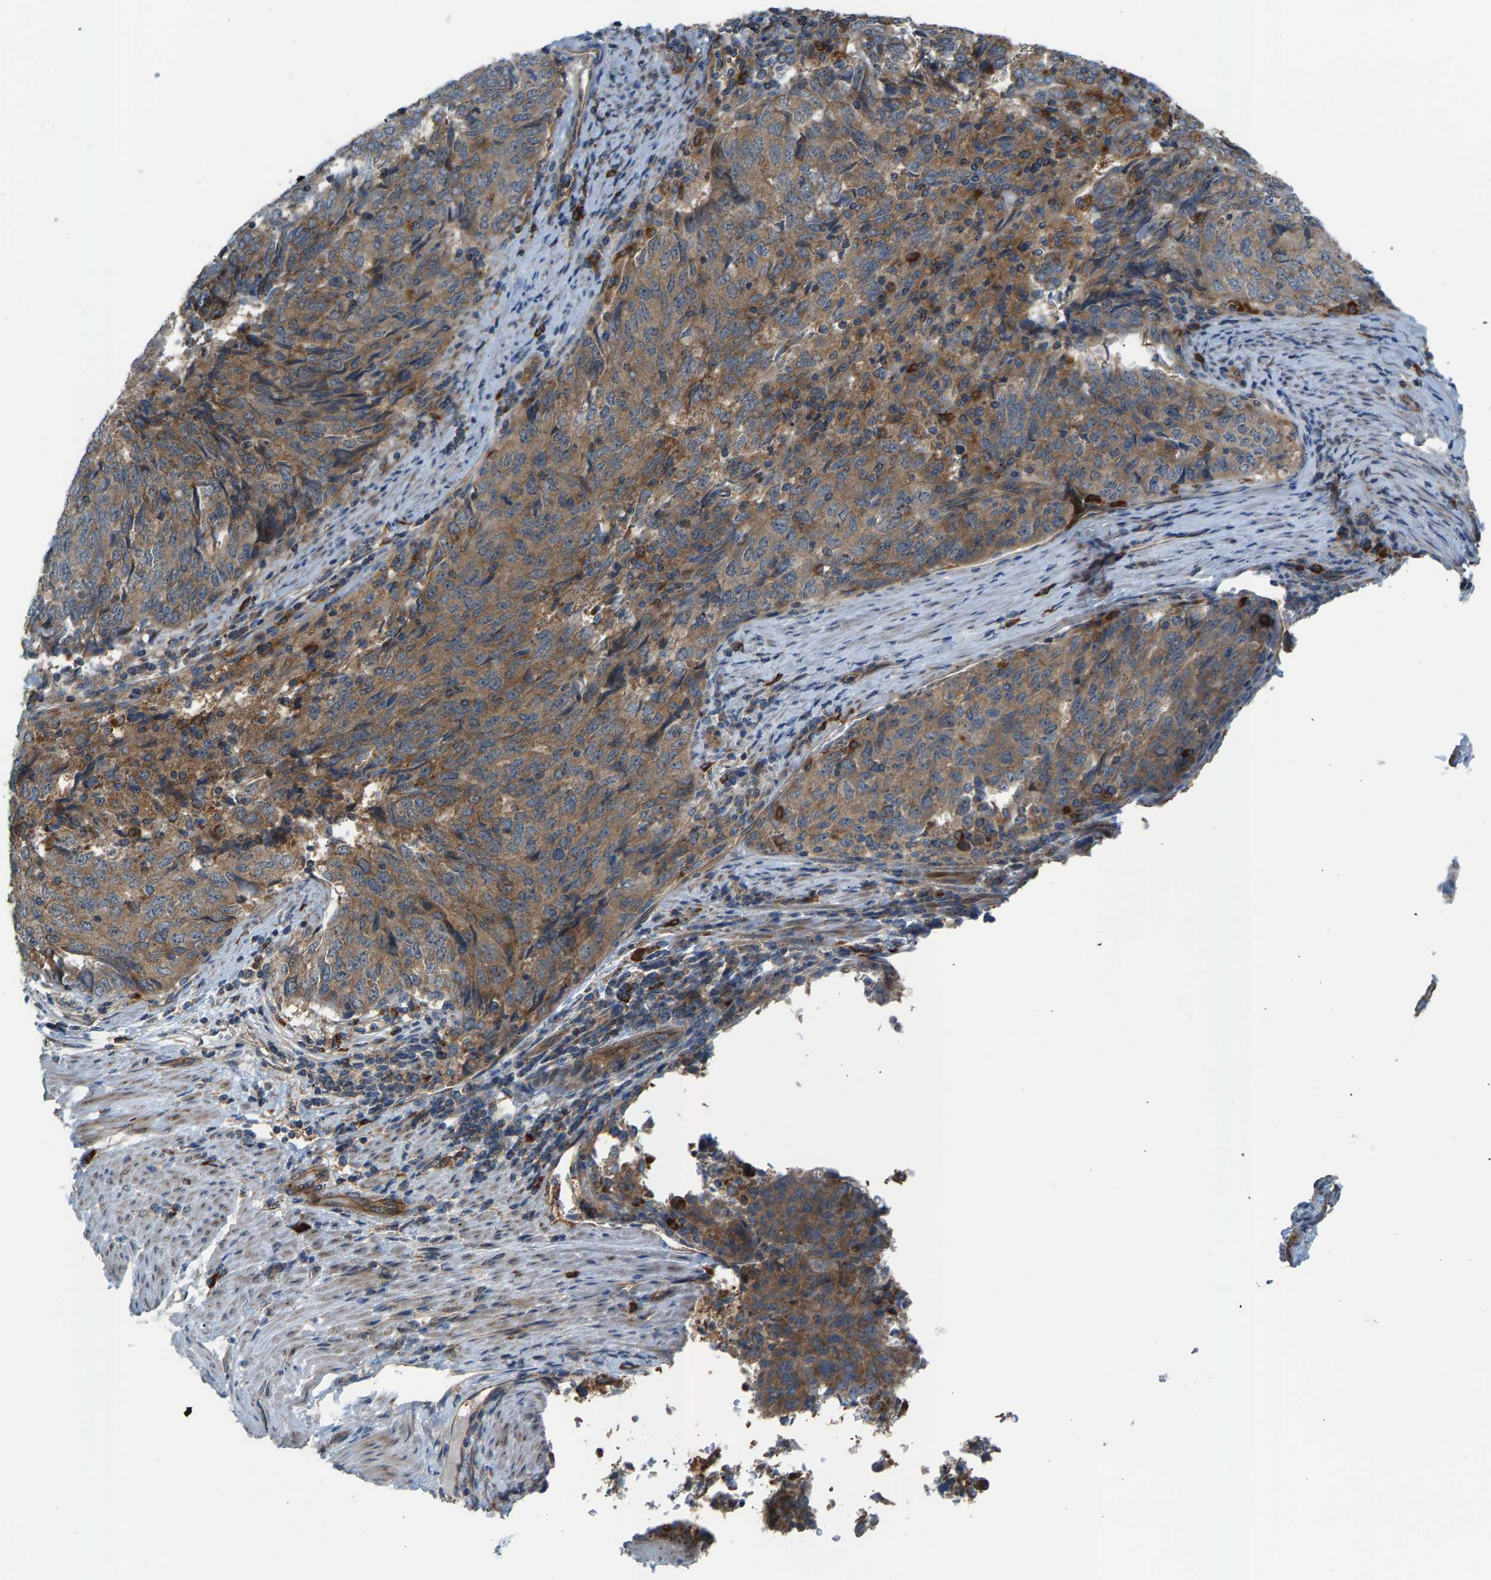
{"staining": {"intensity": "moderate", "quantity": ">75%", "location": "cytoplasmic/membranous"}, "tissue": "endometrial cancer", "cell_type": "Tumor cells", "image_type": "cancer", "snomed": [{"axis": "morphology", "description": "Adenocarcinoma, NOS"}, {"axis": "topography", "description": "Endometrium"}], "caption": "A micrograph of human endometrial cancer stained for a protein displays moderate cytoplasmic/membranous brown staining in tumor cells.", "gene": "PDCL", "patient": {"sex": "female", "age": 80}}